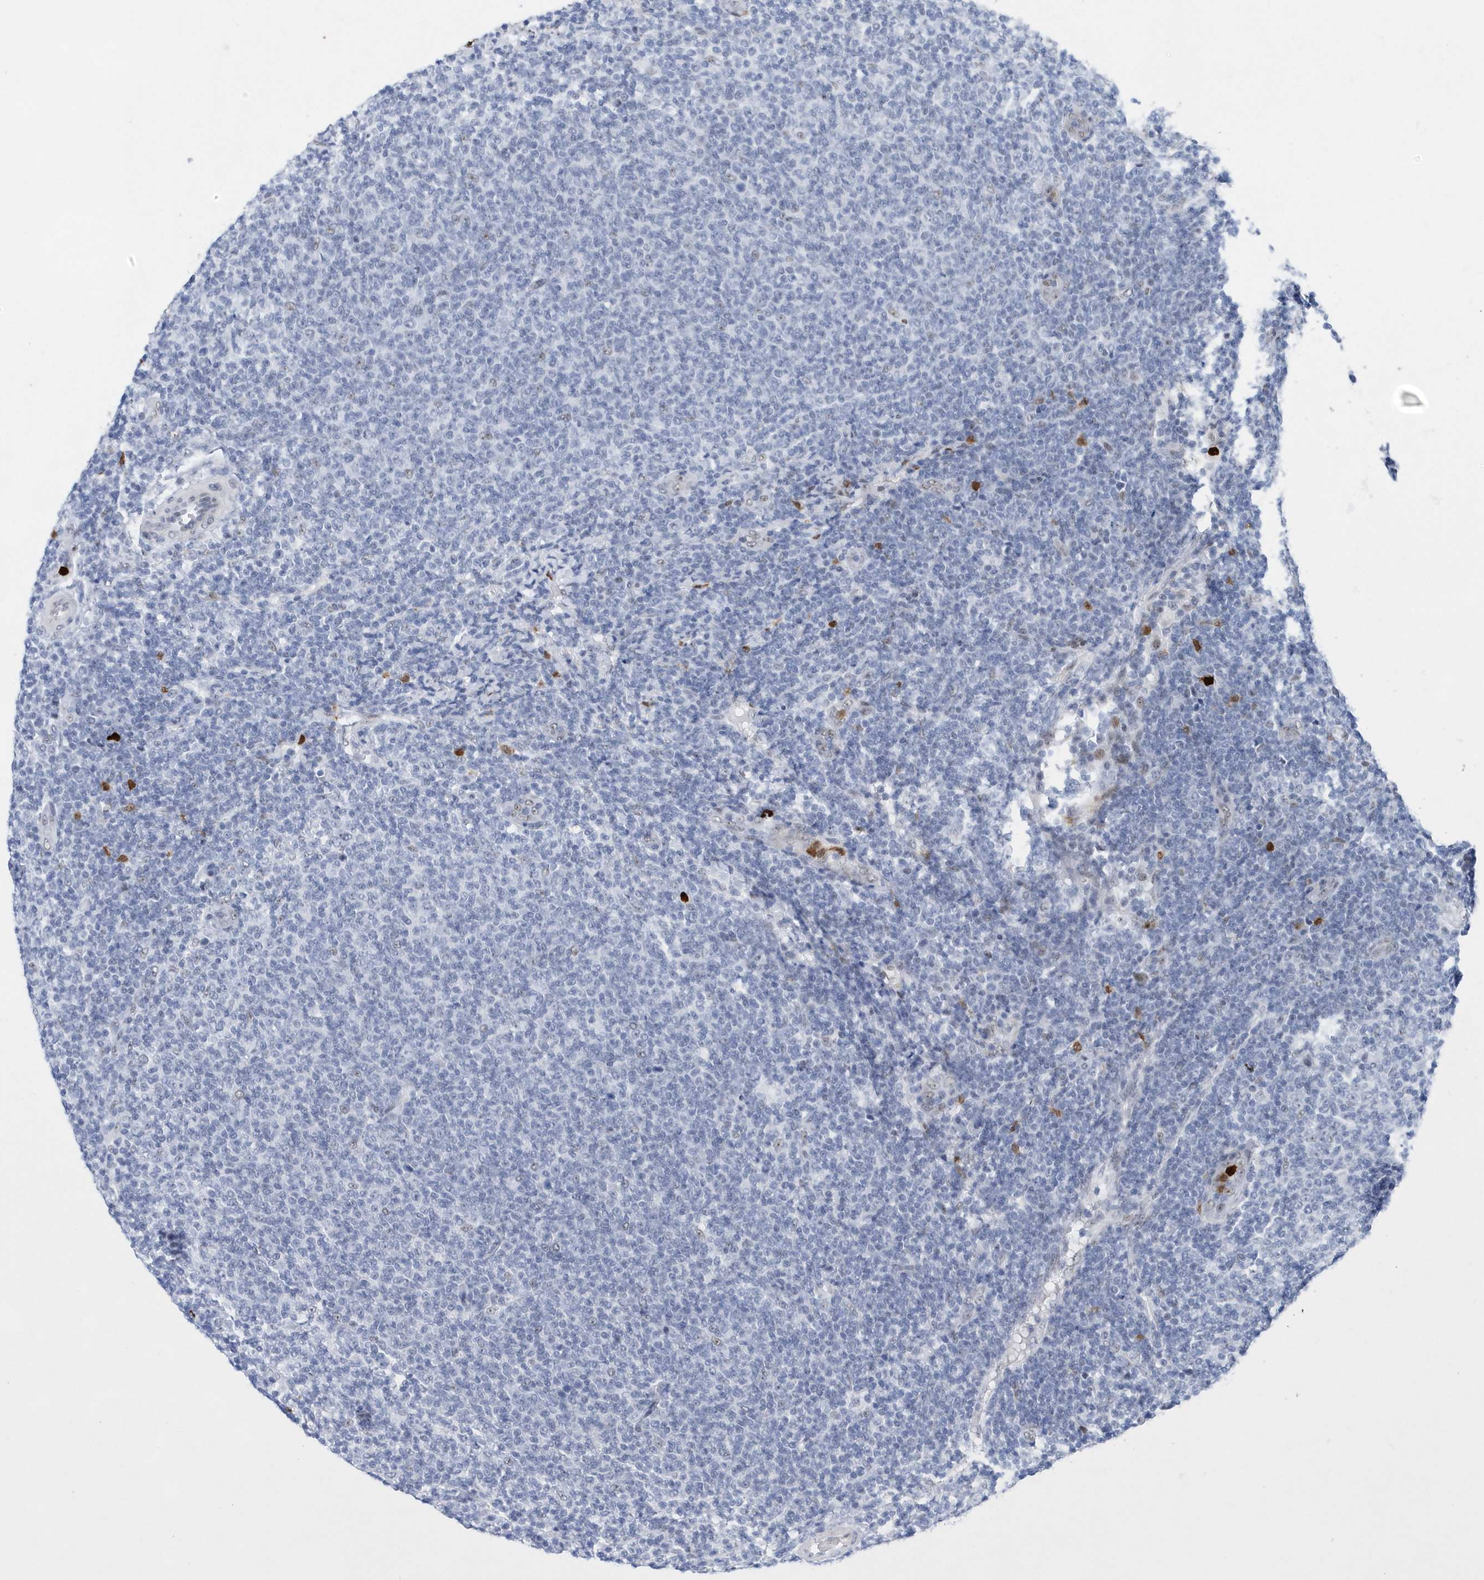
{"staining": {"intensity": "negative", "quantity": "none", "location": "none"}, "tissue": "lymphoma", "cell_type": "Tumor cells", "image_type": "cancer", "snomed": [{"axis": "morphology", "description": "Malignant lymphoma, non-Hodgkin's type, Low grade"}, {"axis": "topography", "description": "Lymph node"}], "caption": "DAB immunohistochemical staining of human low-grade malignant lymphoma, non-Hodgkin's type shows no significant positivity in tumor cells.", "gene": "RPP30", "patient": {"sex": "male", "age": 66}}